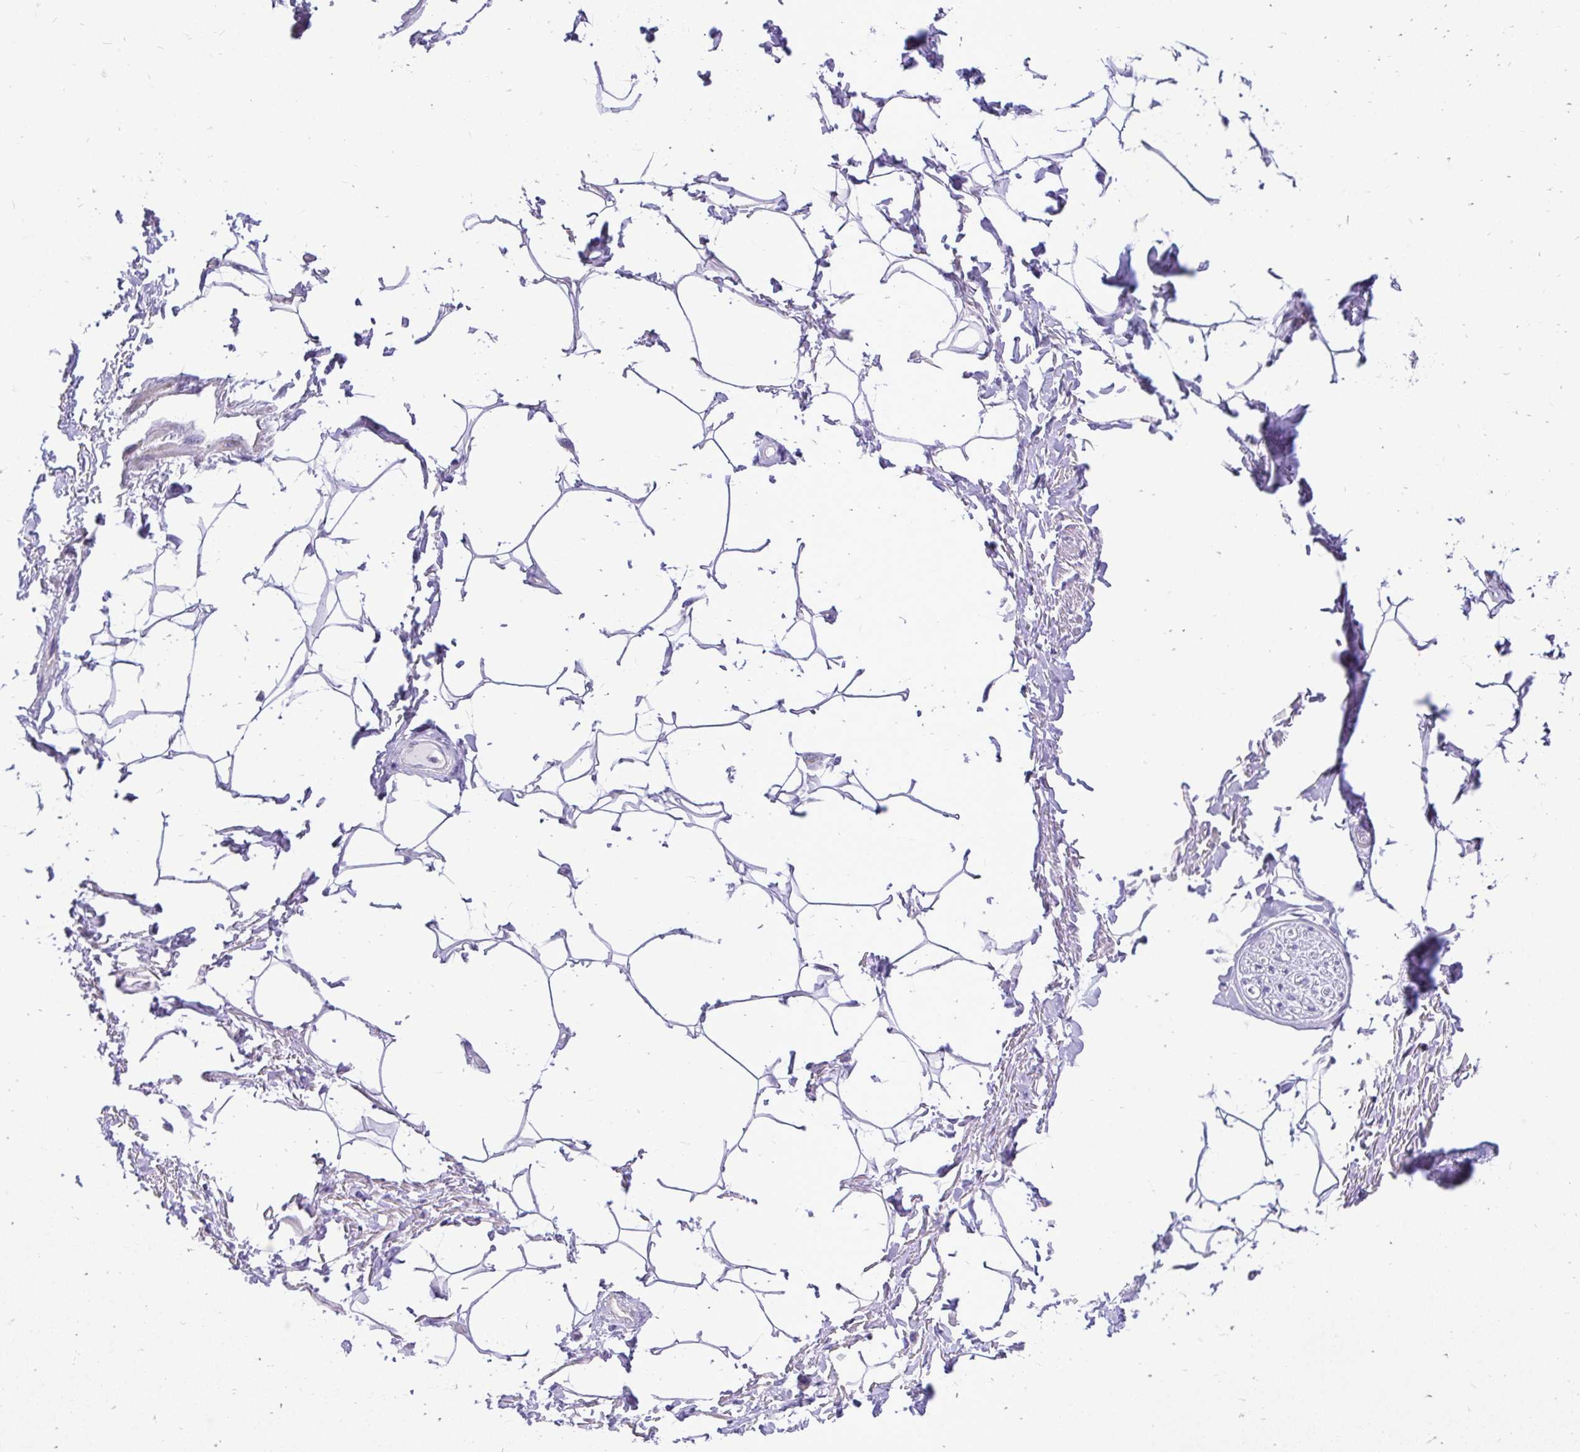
{"staining": {"intensity": "negative", "quantity": "none", "location": "none"}, "tissue": "adipose tissue", "cell_type": "Adipocytes", "image_type": "normal", "snomed": [{"axis": "morphology", "description": "Normal tissue, NOS"}, {"axis": "topography", "description": "Peripheral nerve tissue"}], "caption": "Immunohistochemistry (IHC) of unremarkable adipose tissue exhibits no expression in adipocytes. Brightfield microscopy of IHC stained with DAB (3,3'-diaminobenzidine) (brown) and hematoxylin (blue), captured at high magnification.", "gene": "PELI3", "patient": {"sex": "male", "age": 51}}